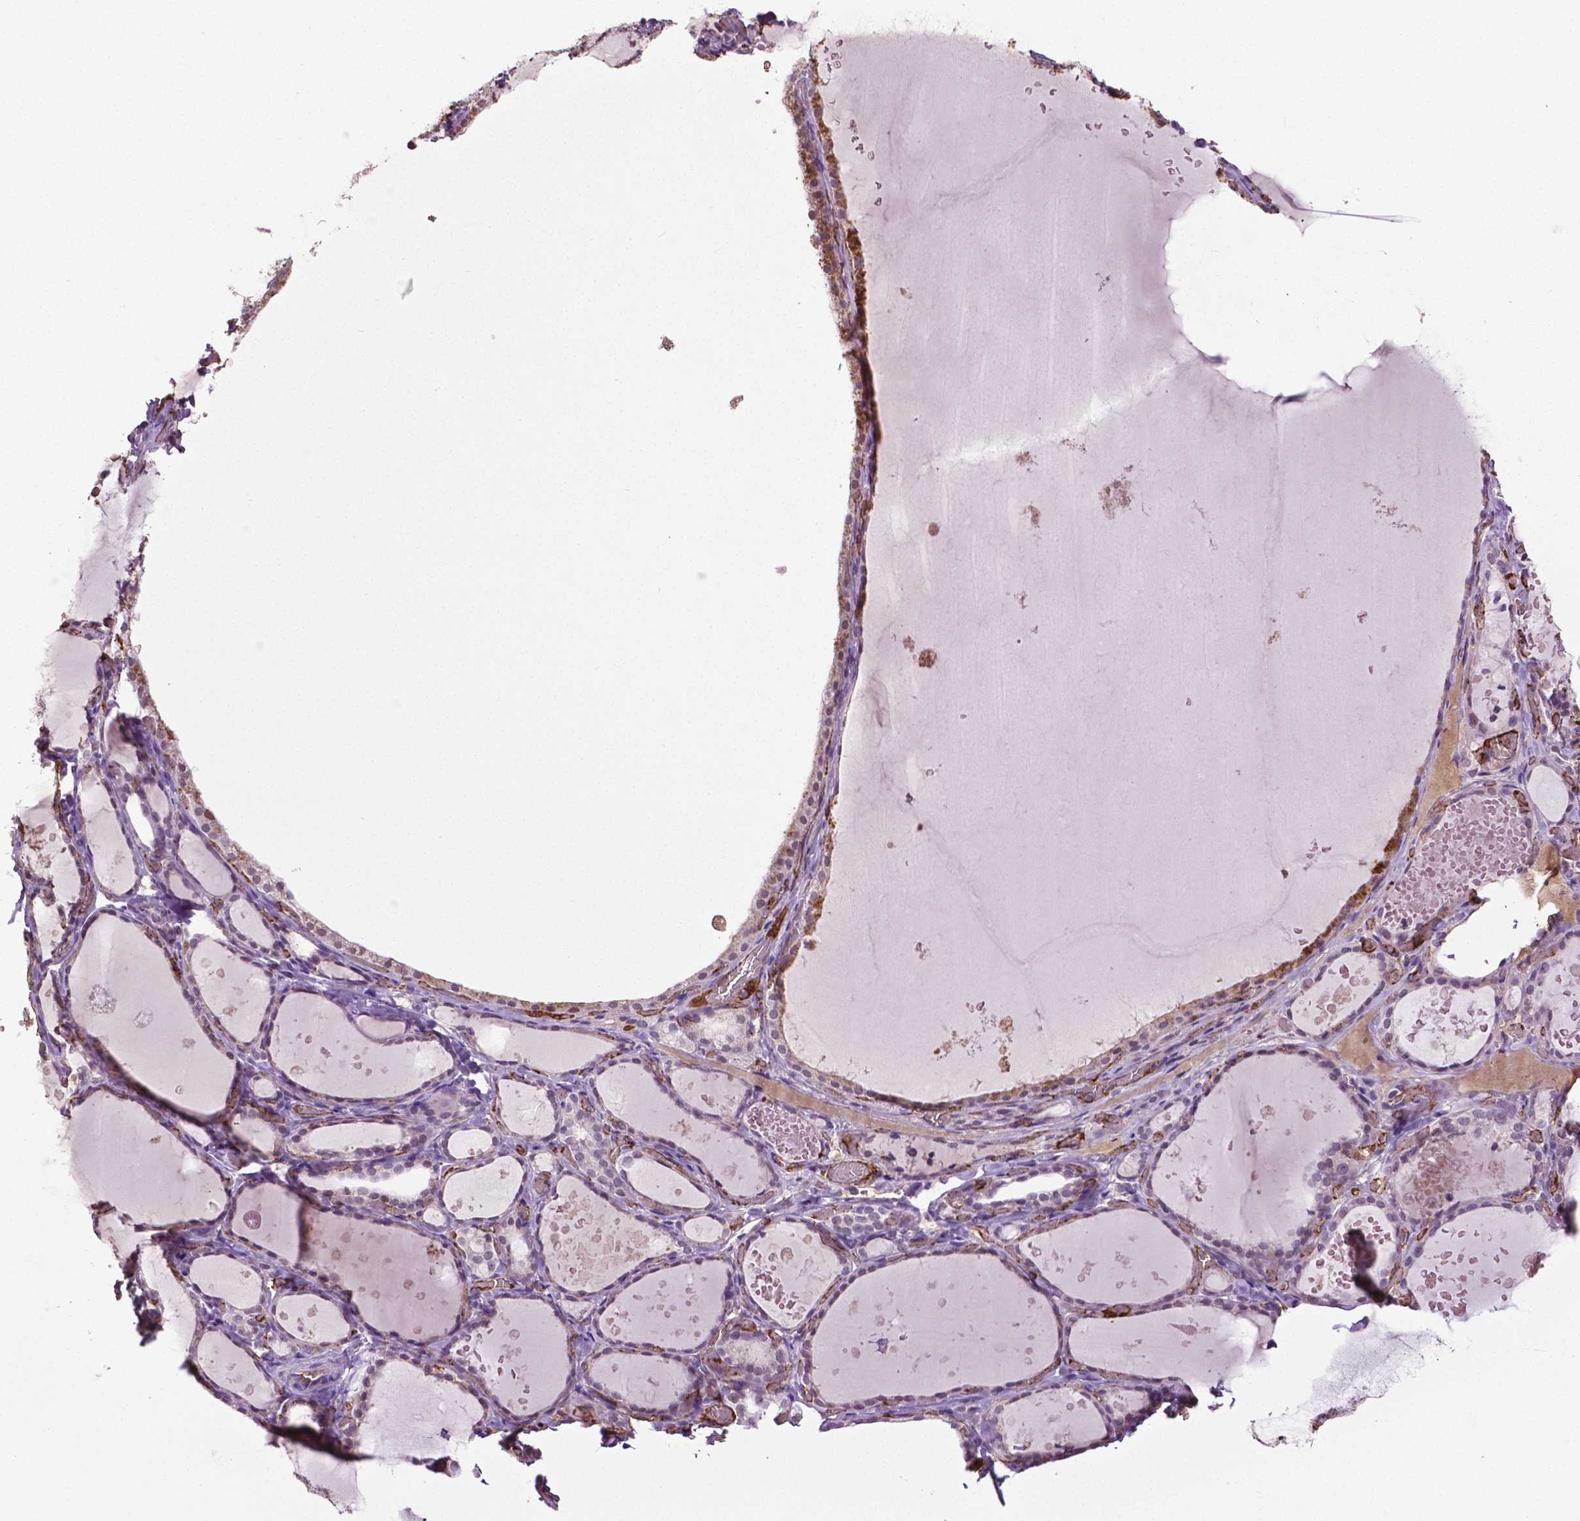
{"staining": {"intensity": "moderate", "quantity": "<25%", "location": "cytoplasmic/membranous,nuclear"}, "tissue": "thyroid gland", "cell_type": "Glandular cells", "image_type": "normal", "snomed": [{"axis": "morphology", "description": "Normal tissue, NOS"}, {"axis": "topography", "description": "Thyroid gland"}], "caption": "Immunohistochemical staining of normal human thyroid gland demonstrates low levels of moderate cytoplasmic/membranous,nuclear expression in about <25% of glandular cells.", "gene": "PTPN5", "patient": {"sex": "female", "age": 56}}